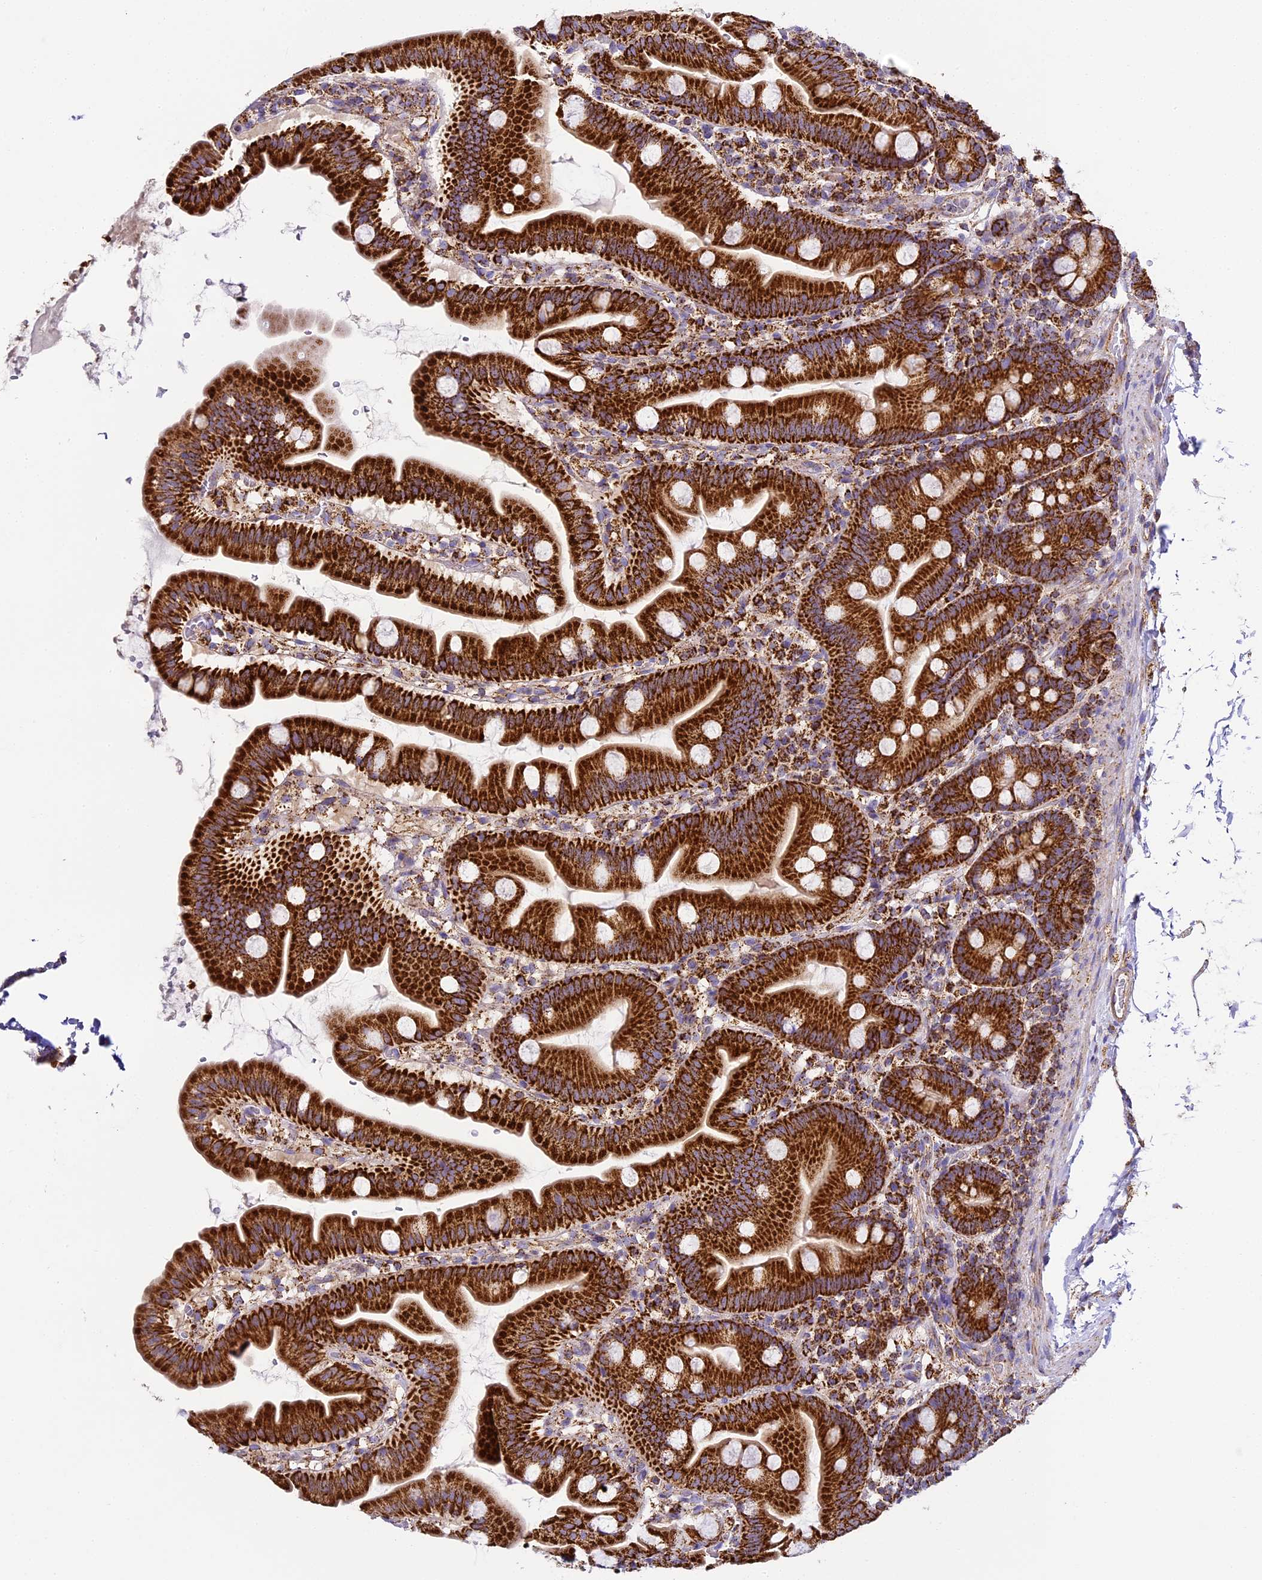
{"staining": {"intensity": "strong", "quantity": ">75%", "location": "cytoplasmic/membranous"}, "tissue": "small intestine", "cell_type": "Glandular cells", "image_type": "normal", "snomed": [{"axis": "morphology", "description": "Normal tissue, NOS"}, {"axis": "topography", "description": "Small intestine"}], "caption": "Normal small intestine shows strong cytoplasmic/membranous staining in about >75% of glandular cells (Brightfield microscopy of DAB IHC at high magnification)..", "gene": "STK17A", "patient": {"sex": "female", "age": 68}}